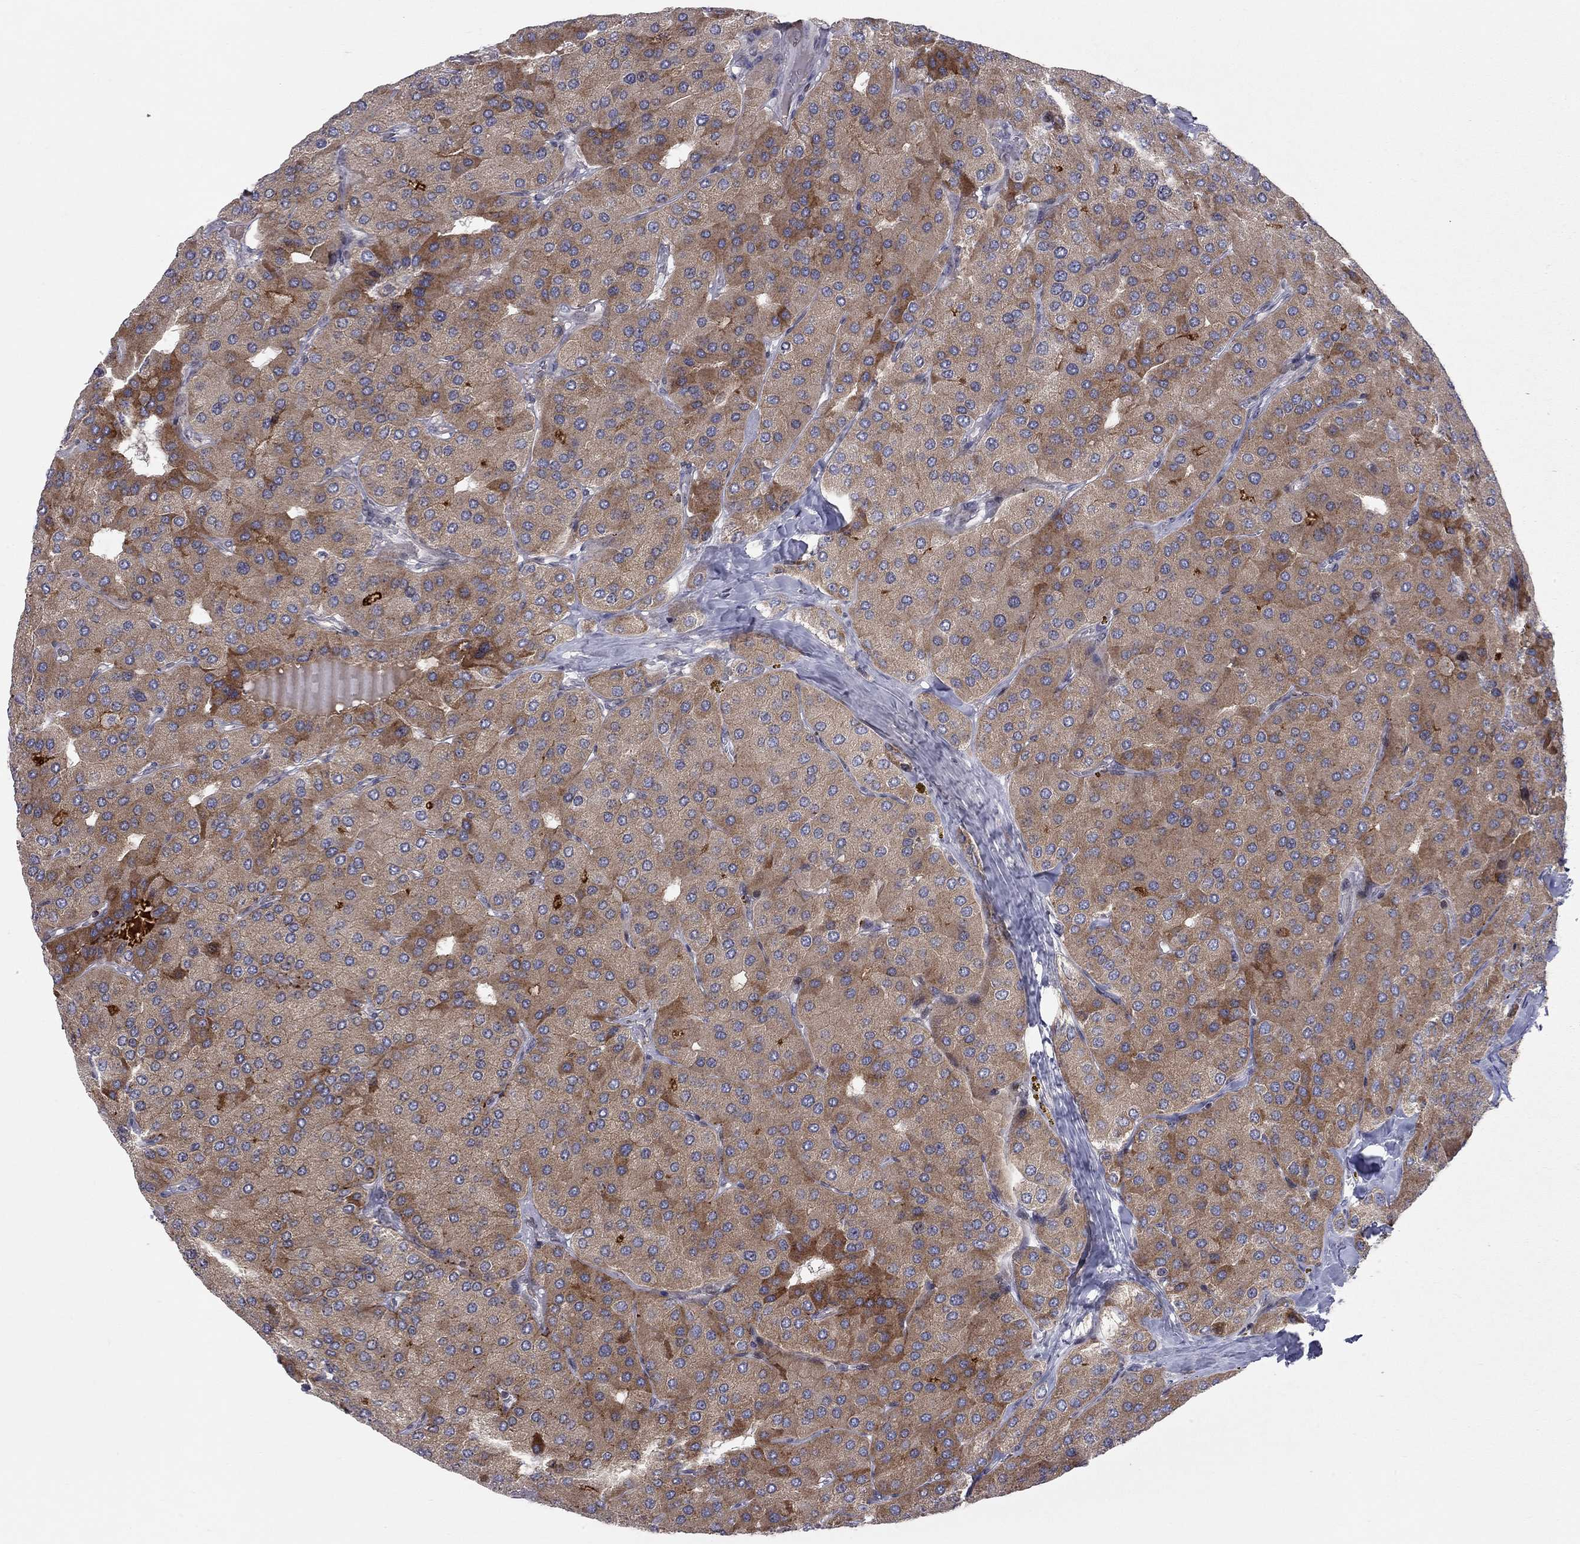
{"staining": {"intensity": "moderate", "quantity": "25%-75%", "location": "cytoplasmic/membranous"}, "tissue": "parathyroid gland", "cell_type": "Glandular cells", "image_type": "normal", "snomed": [{"axis": "morphology", "description": "Normal tissue, NOS"}, {"axis": "morphology", "description": "Adenoma, NOS"}, {"axis": "topography", "description": "Parathyroid gland"}], "caption": "Immunohistochemical staining of unremarkable human parathyroid gland demonstrates medium levels of moderate cytoplasmic/membranous positivity in about 25%-75% of glandular cells.", "gene": "ERN2", "patient": {"sex": "female", "age": 86}}